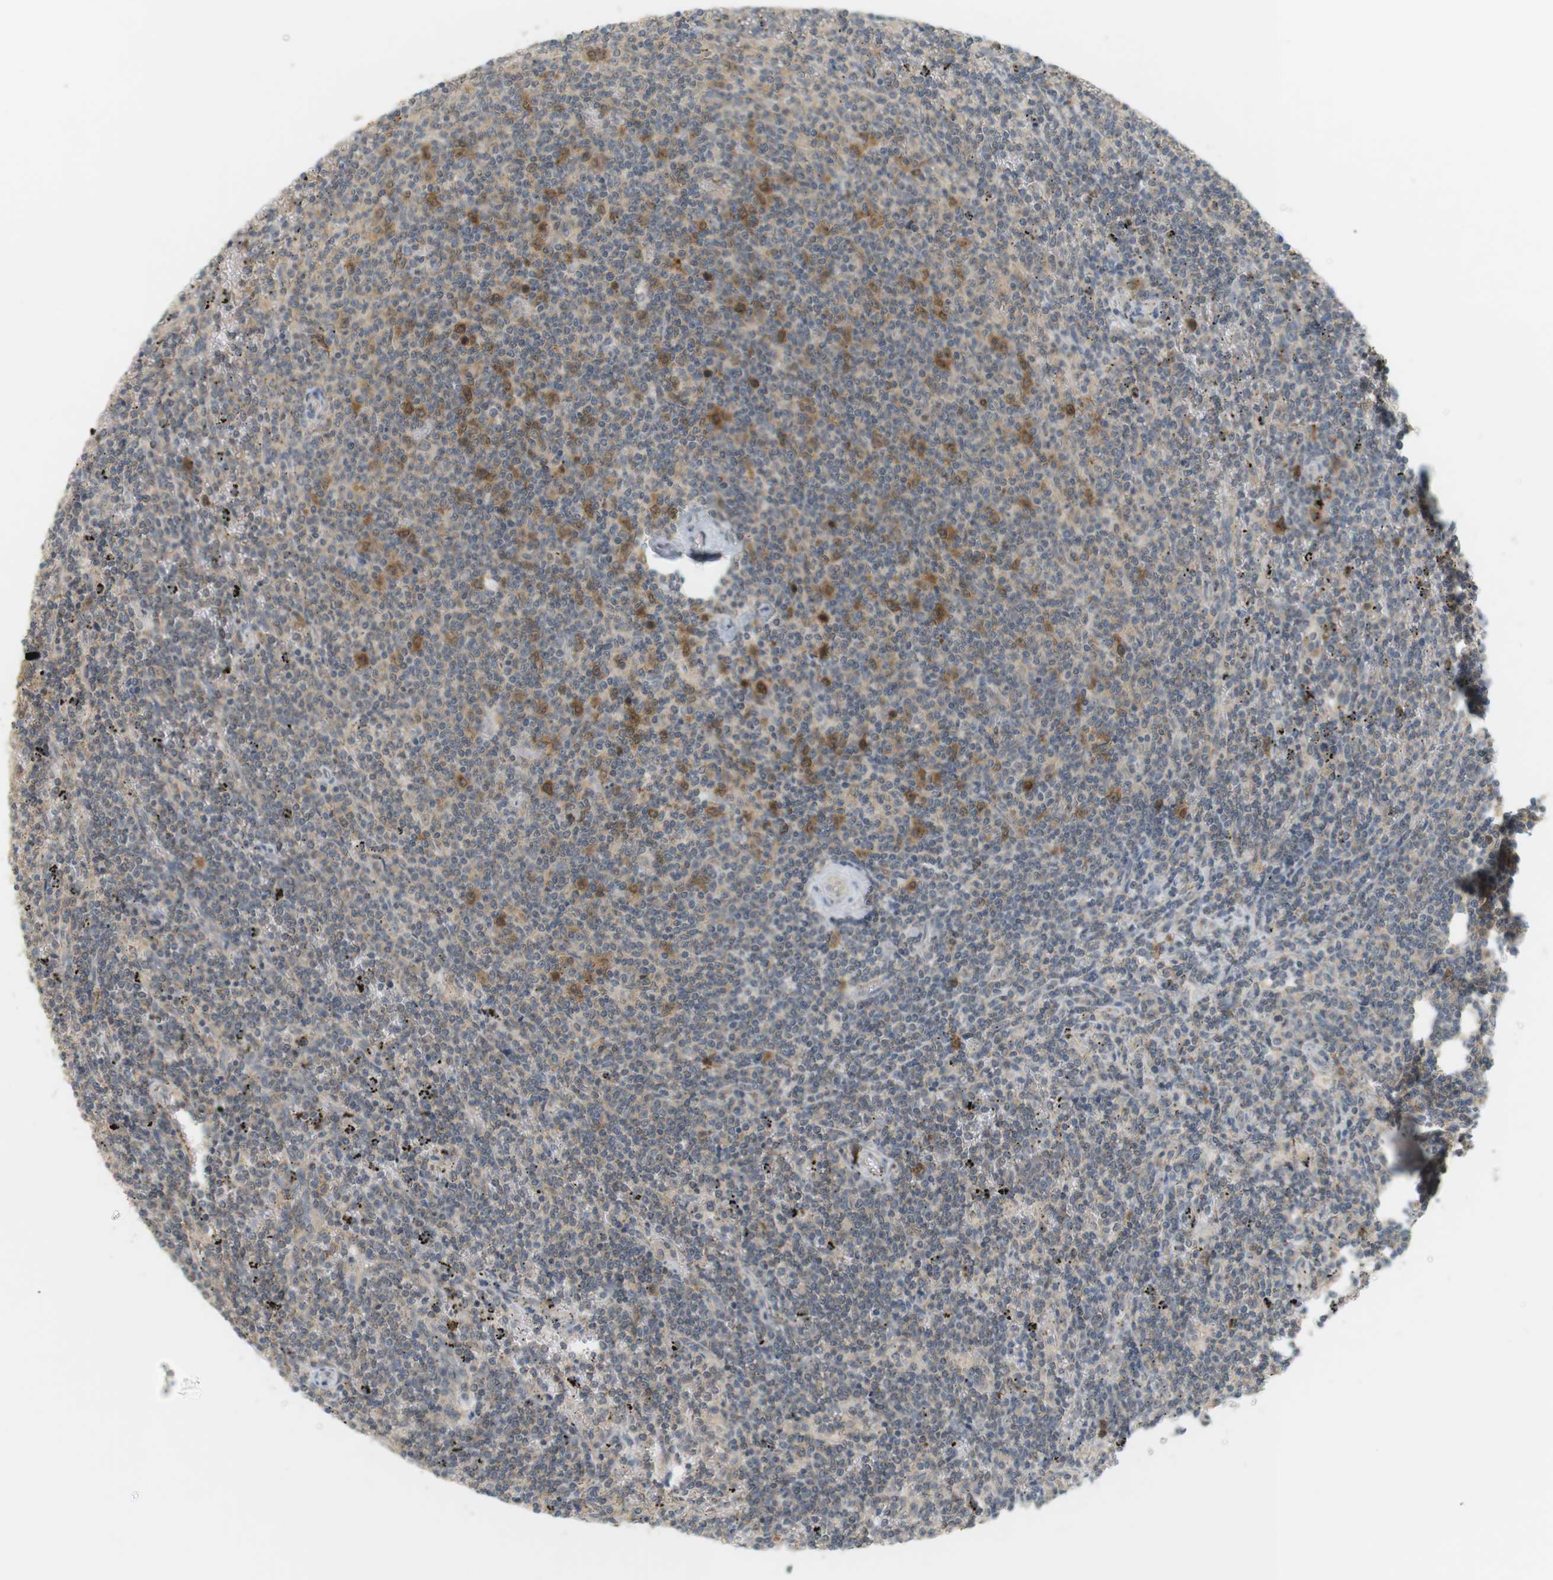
{"staining": {"intensity": "moderate", "quantity": "<25%", "location": "cytoplasmic/membranous"}, "tissue": "lymphoma", "cell_type": "Tumor cells", "image_type": "cancer", "snomed": [{"axis": "morphology", "description": "Malignant lymphoma, non-Hodgkin's type, Low grade"}, {"axis": "topography", "description": "Spleen"}], "caption": "Tumor cells reveal moderate cytoplasmic/membranous positivity in approximately <25% of cells in lymphoma. The protein of interest is stained brown, and the nuclei are stained in blue (DAB (3,3'-diaminobenzidine) IHC with brightfield microscopy, high magnification).", "gene": "TTK", "patient": {"sex": "female", "age": 50}}